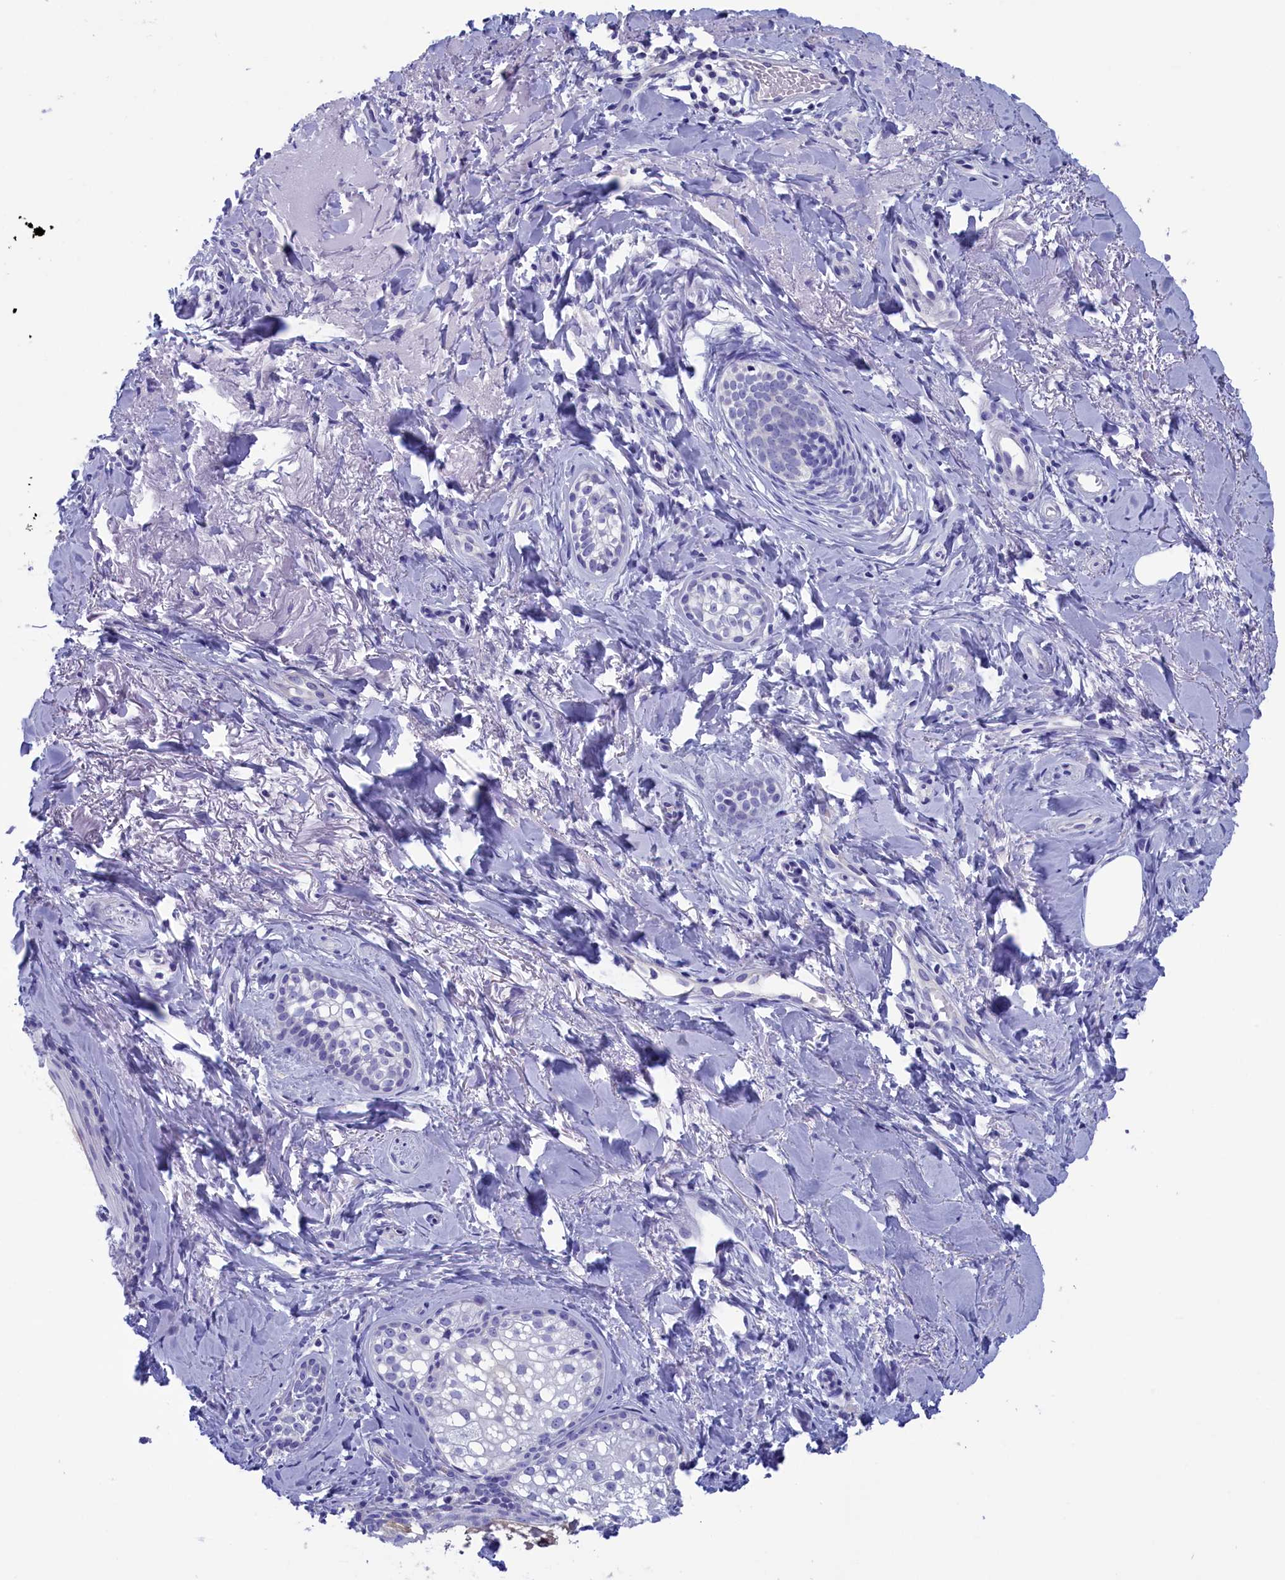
{"staining": {"intensity": "negative", "quantity": "none", "location": "none"}, "tissue": "skin cancer", "cell_type": "Tumor cells", "image_type": "cancer", "snomed": [{"axis": "morphology", "description": "Basal cell carcinoma"}, {"axis": "topography", "description": "Skin"}], "caption": "Tumor cells are negative for brown protein staining in skin cancer (basal cell carcinoma).", "gene": "VPS35L", "patient": {"sex": "female", "age": 76}}